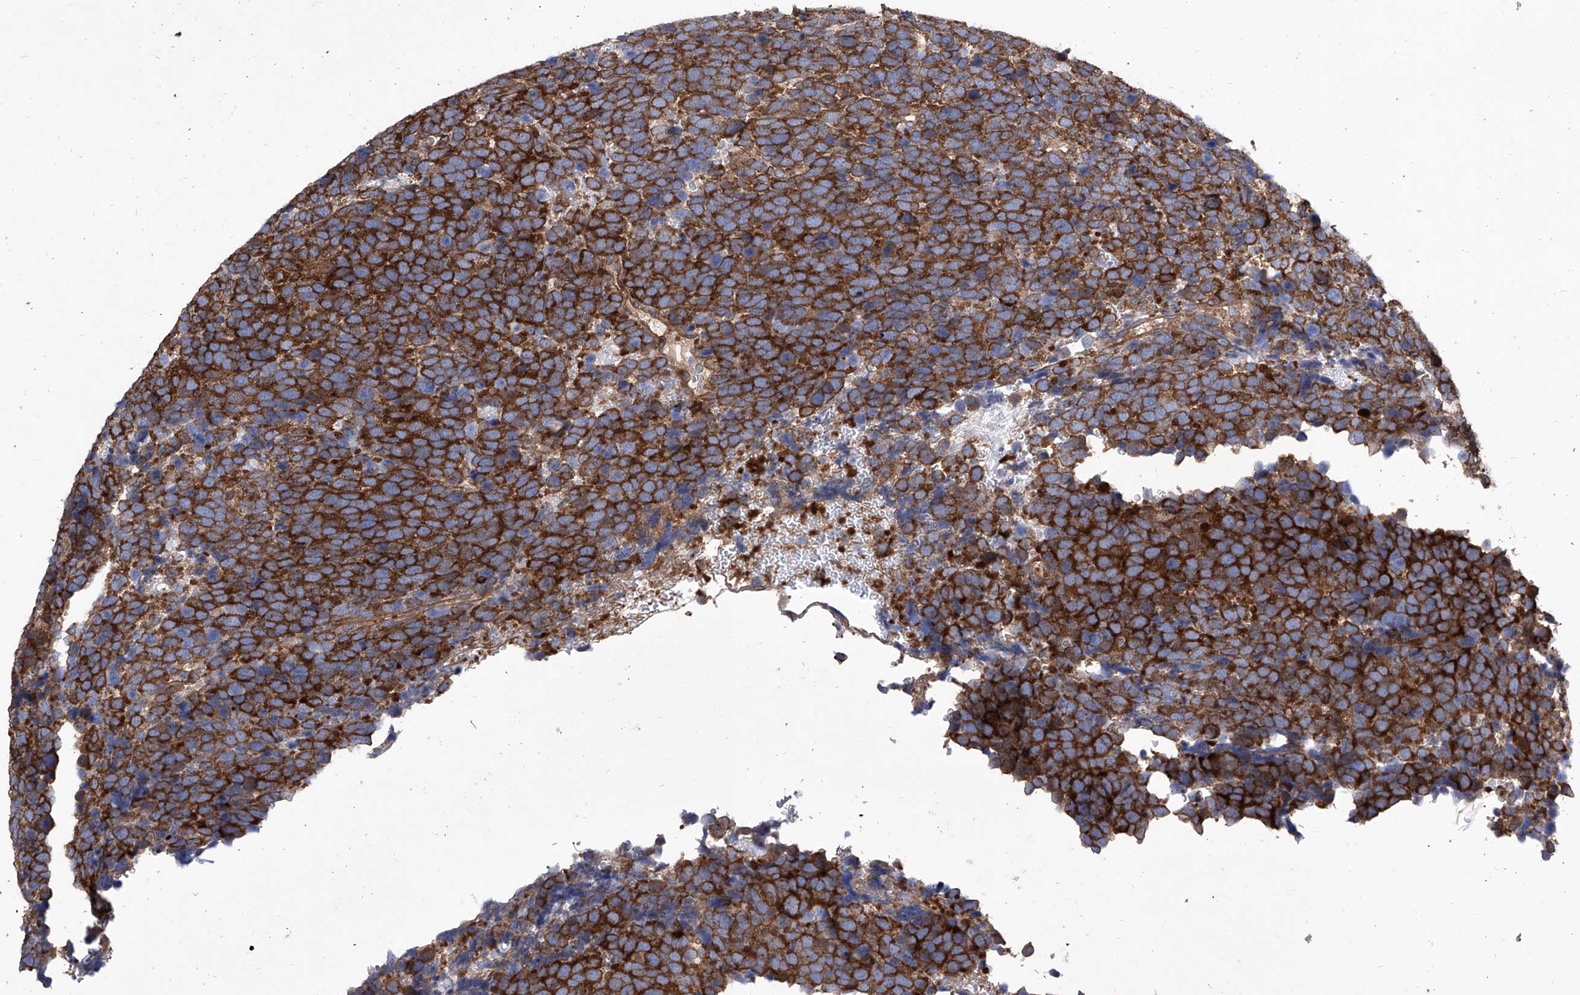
{"staining": {"intensity": "strong", "quantity": ">75%", "location": "cytoplasmic/membranous"}, "tissue": "urothelial cancer", "cell_type": "Tumor cells", "image_type": "cancer", "snomed": [{"axis": "morphology", "description": "Urothelial carcinoma, High grade"}, {"axis": "topography", "description": "Urinary bladder"}], "caption": "Strong cytoplasmic/membranous staining for a protein is seen in approximately >75% of tumor cells of urothelial cancer using immunohistochemistry.", "gene": "TJAP1", "patient": {"sex": "female", "age": 82}}